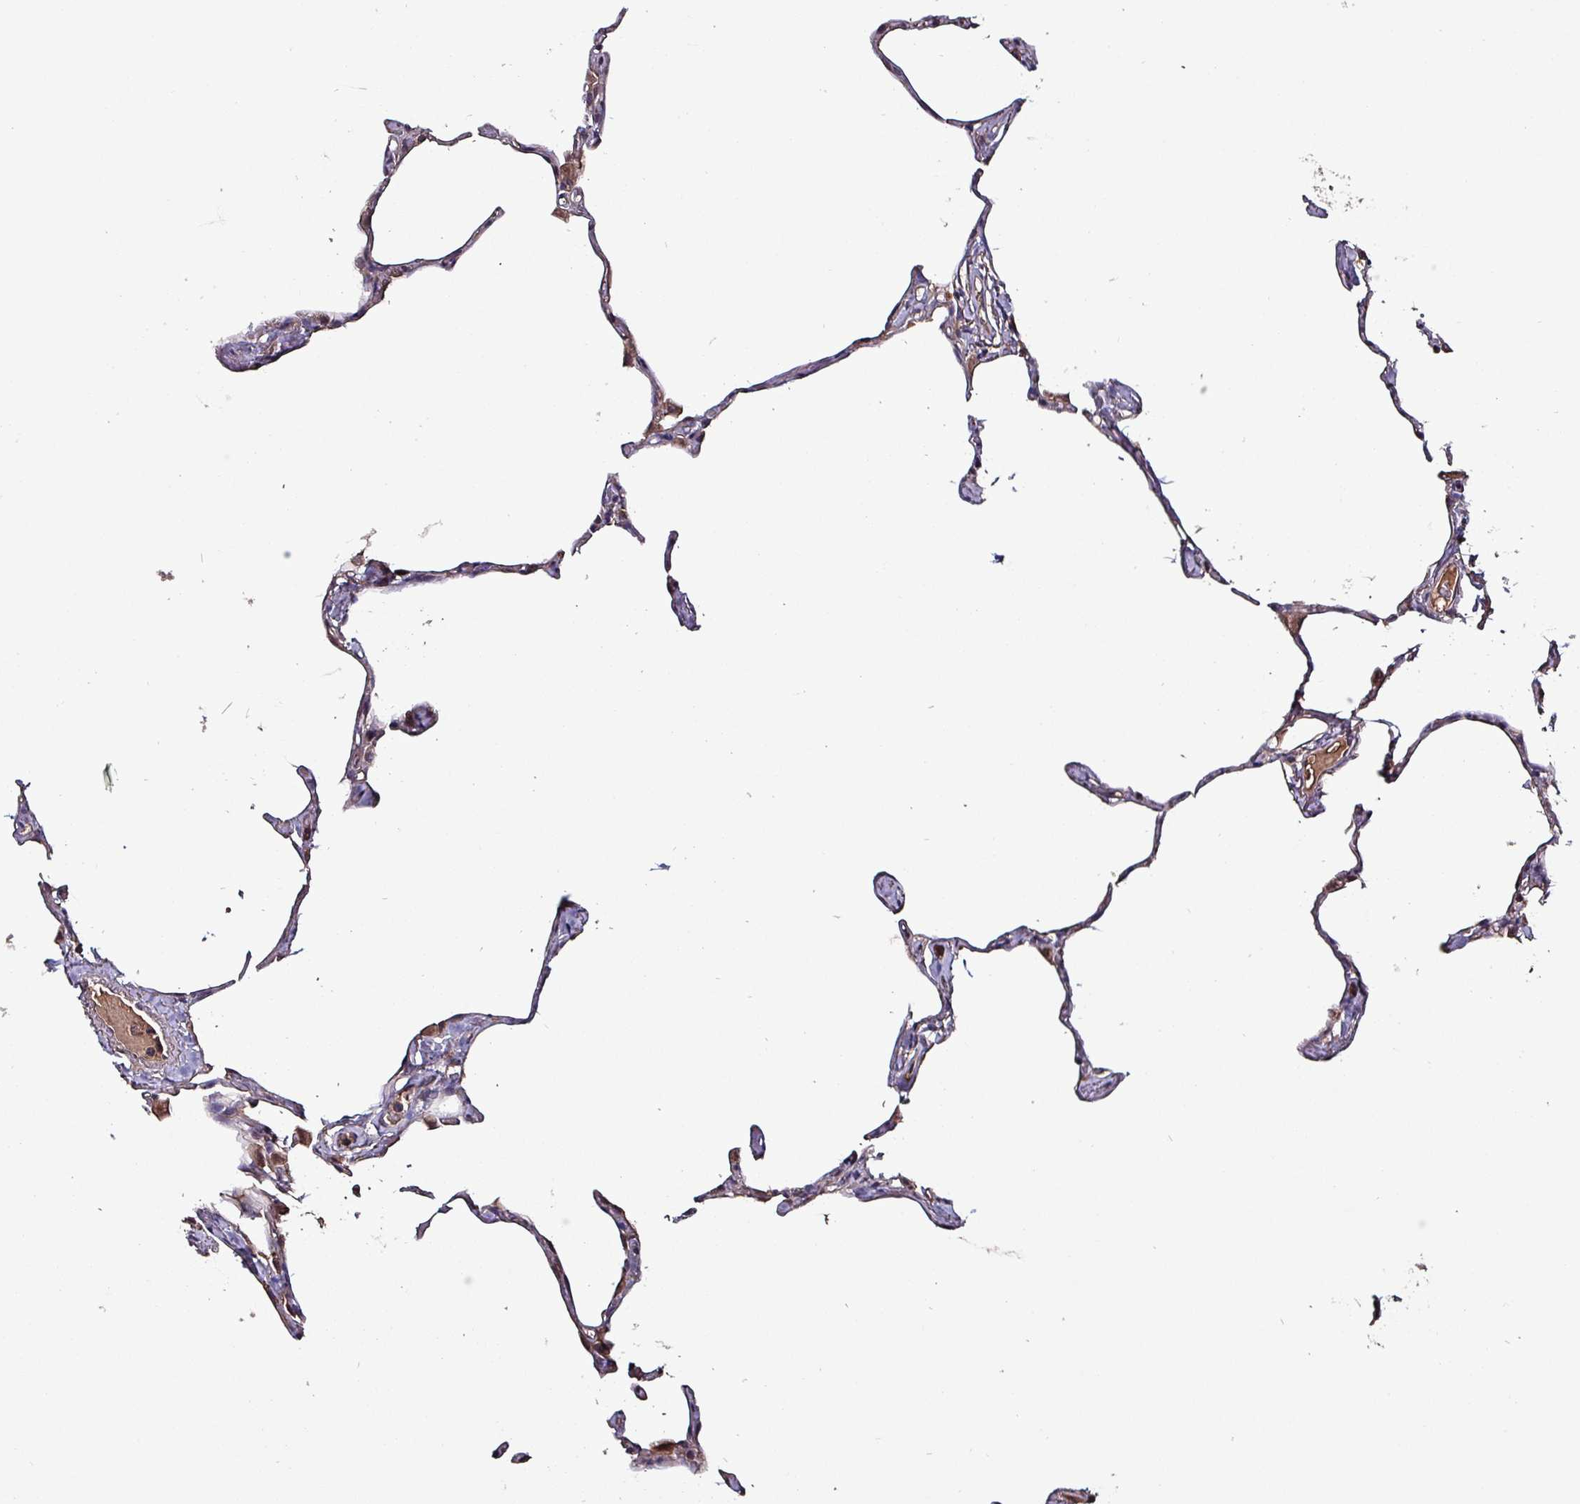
{"staining": {"intensity": "moderate", "quantity": "<25%", "location": "cytoplasmic/membranous"}, "tissue": "lung", "cell_type": "Alveolar cells", "image_type": "normal", "snomed": [{"axis": "morphology", "description": "Normal tissue, NOS"}, {"axis": "topography", "description": "Lung"}], "caption": "IHC of unremarkable lung displays low levels of moderate cytoplasmic/membranous staining in about <25% of alveolar cells. The protein of interest is stained brown, and the nuclei are stained in blue (DAB IHC with brightfield microscopy, high magnification).", "gene": "PAFAH1B2", "patient": {"sex": "male", "age": 65}}